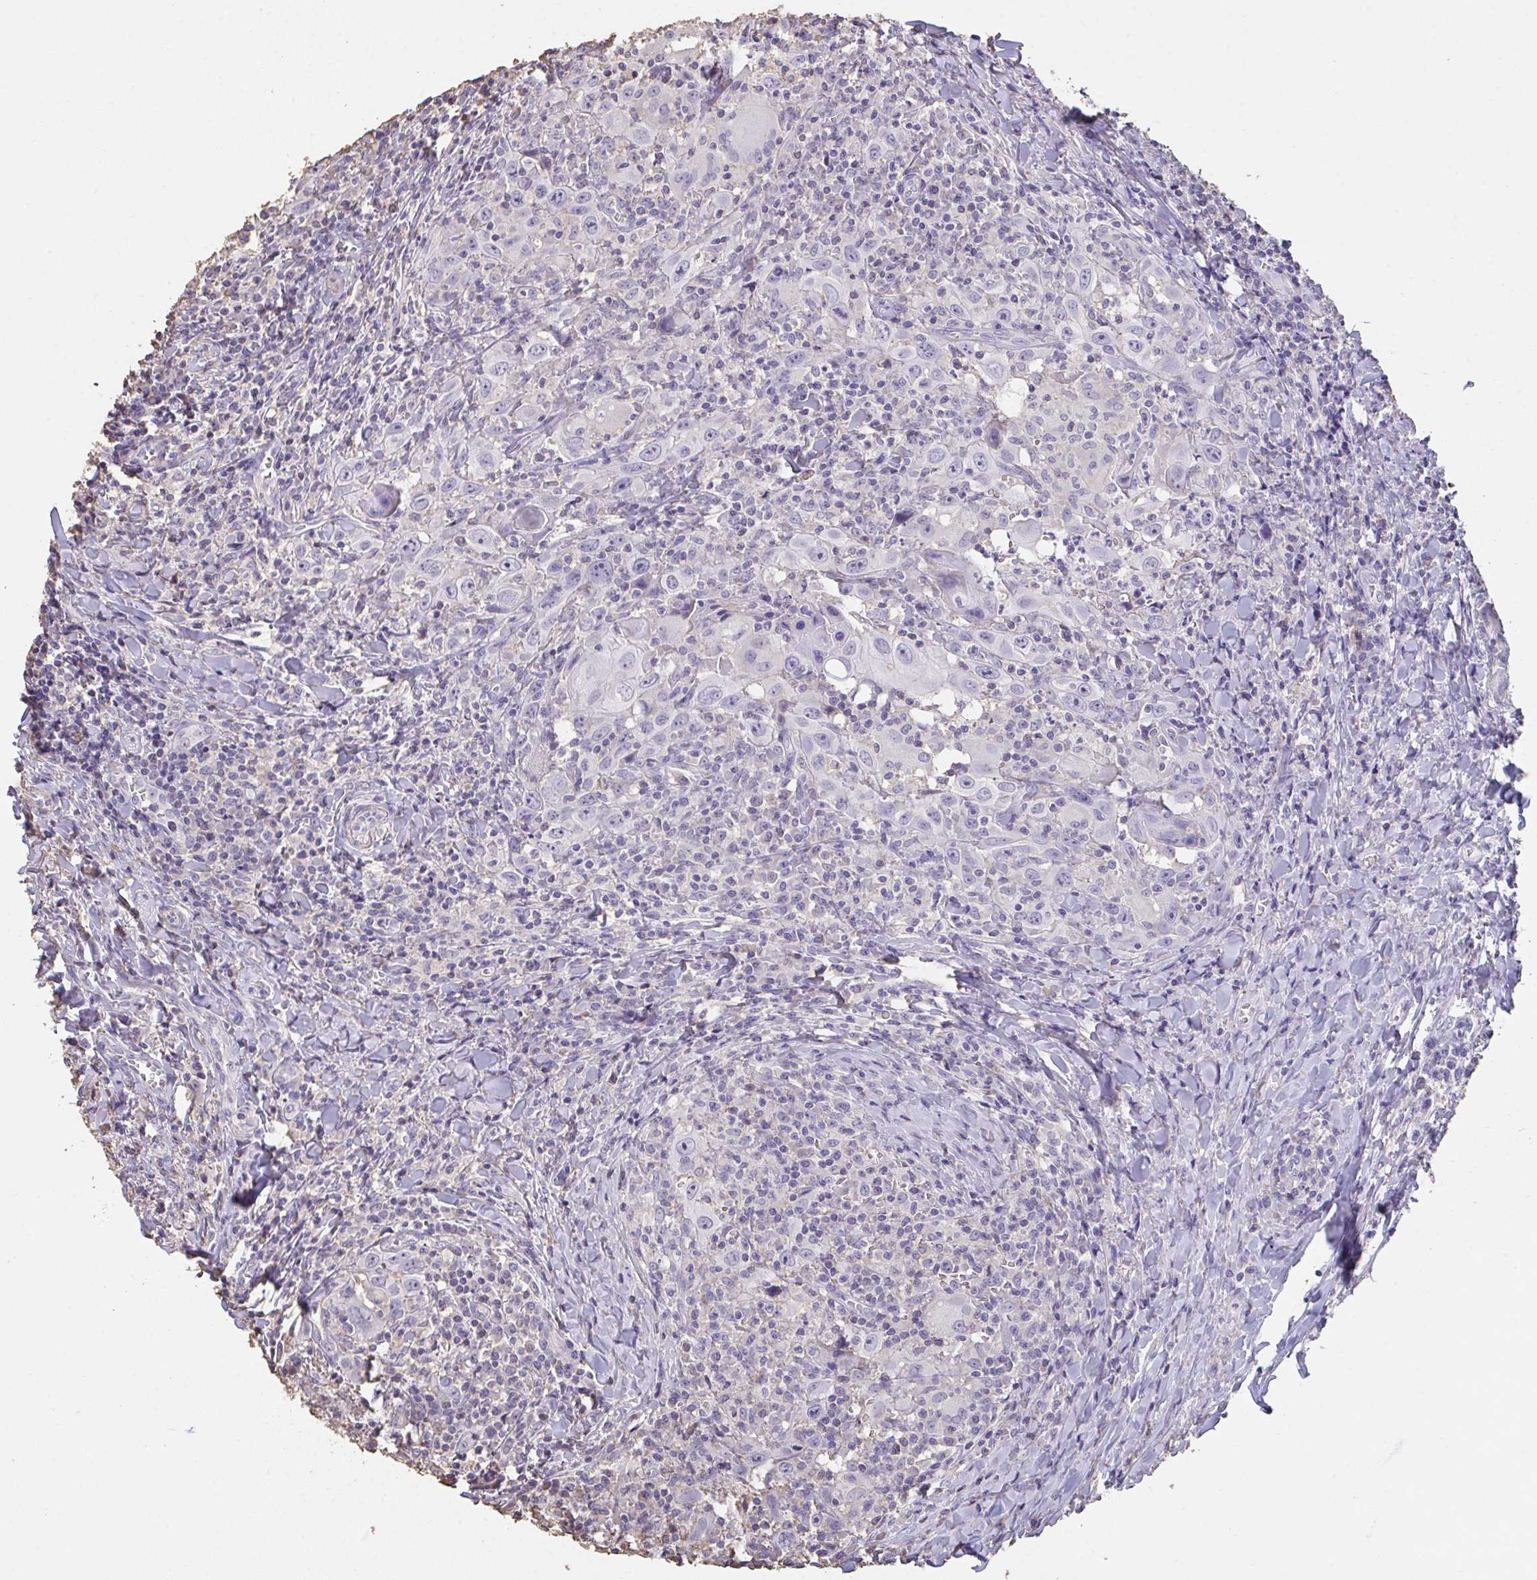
{"staining": {"intensity": "negative", "quantity": "none", "location": "none"}, "tissue": "head and neck cancer", "cell_type": "Tumor cells", "image_type": "cancer", "snomed": [{"axis": "morphology", "description": "Squamous cell carcinoma, NOS"}, {"axis": "topography", "description": "Head-Neck"}], "caption": "IHC image of neoplastic tissue: head and neck squamous cell carcinoma stained with DAB (3,3'-diaminobenzidine) demonstrates no significant protein staining in tumor cells. (DAB (3,3'-diaminobenzidine) IHC with hematoxylin counter stain).", "gene": "IL23R", "patient": {"sex": "female", "age": 95}}